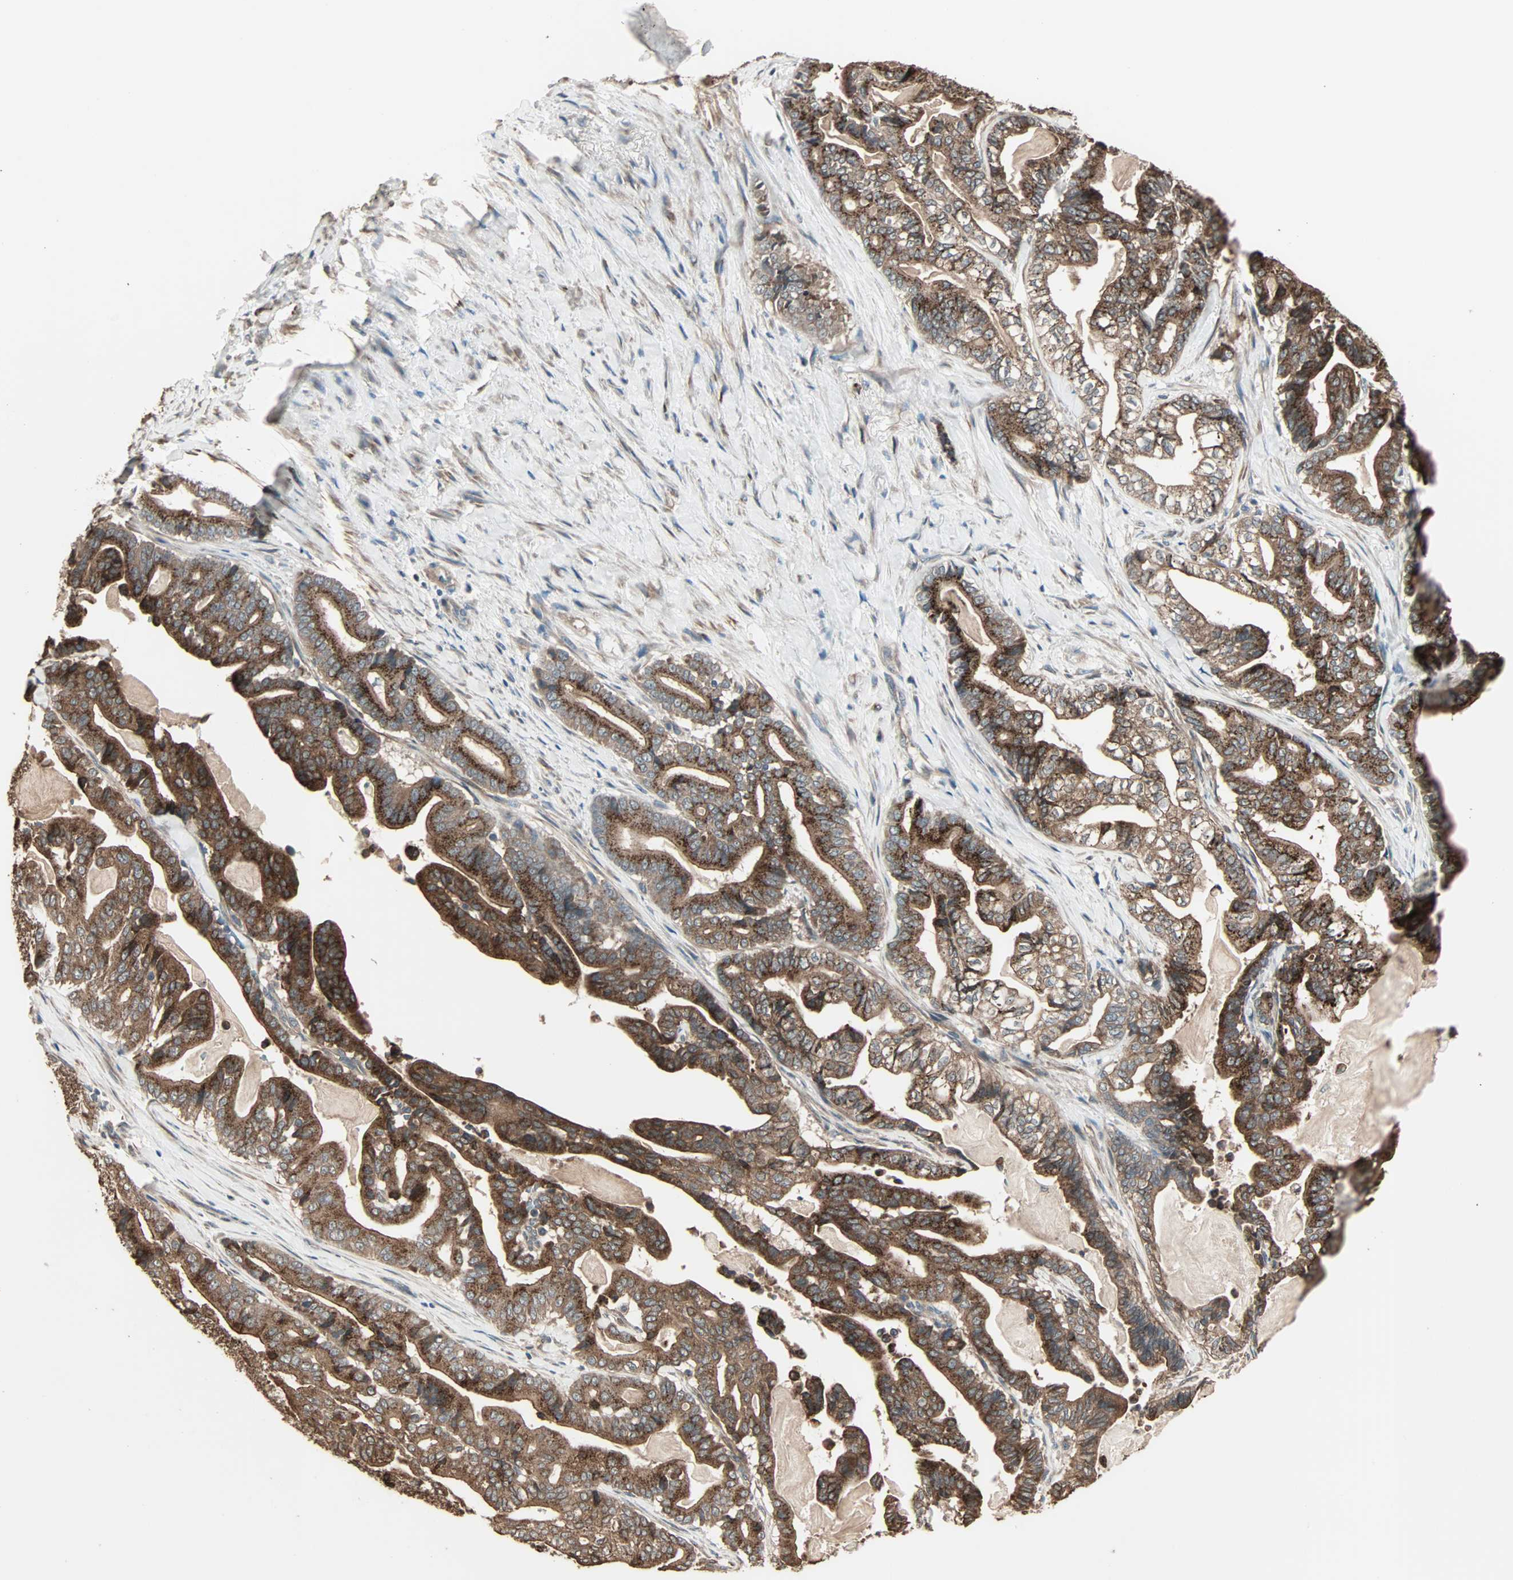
{"staining": {"intensity": "strong", "quantity": ">75%", "location": "cytoplasmic/membranous"}, "tissue": "pancreatic cancer", "cell_type": "Tumor cells", "image_type": "cancer", "snomed": [{"axis": "morphology", "description": "Adenocarcinoma, NOS"}, {"axis": "topography", "description": "Pancreas"}], "caption": "The micrograph exhibits staining of adenocarcinoma (pancreatic), revealing strong cytoplasmic/membranous protein staining (brown color) within tumor cells.", "gene": "GALNT3", "patient": {"sex": "male", "age": 63}}